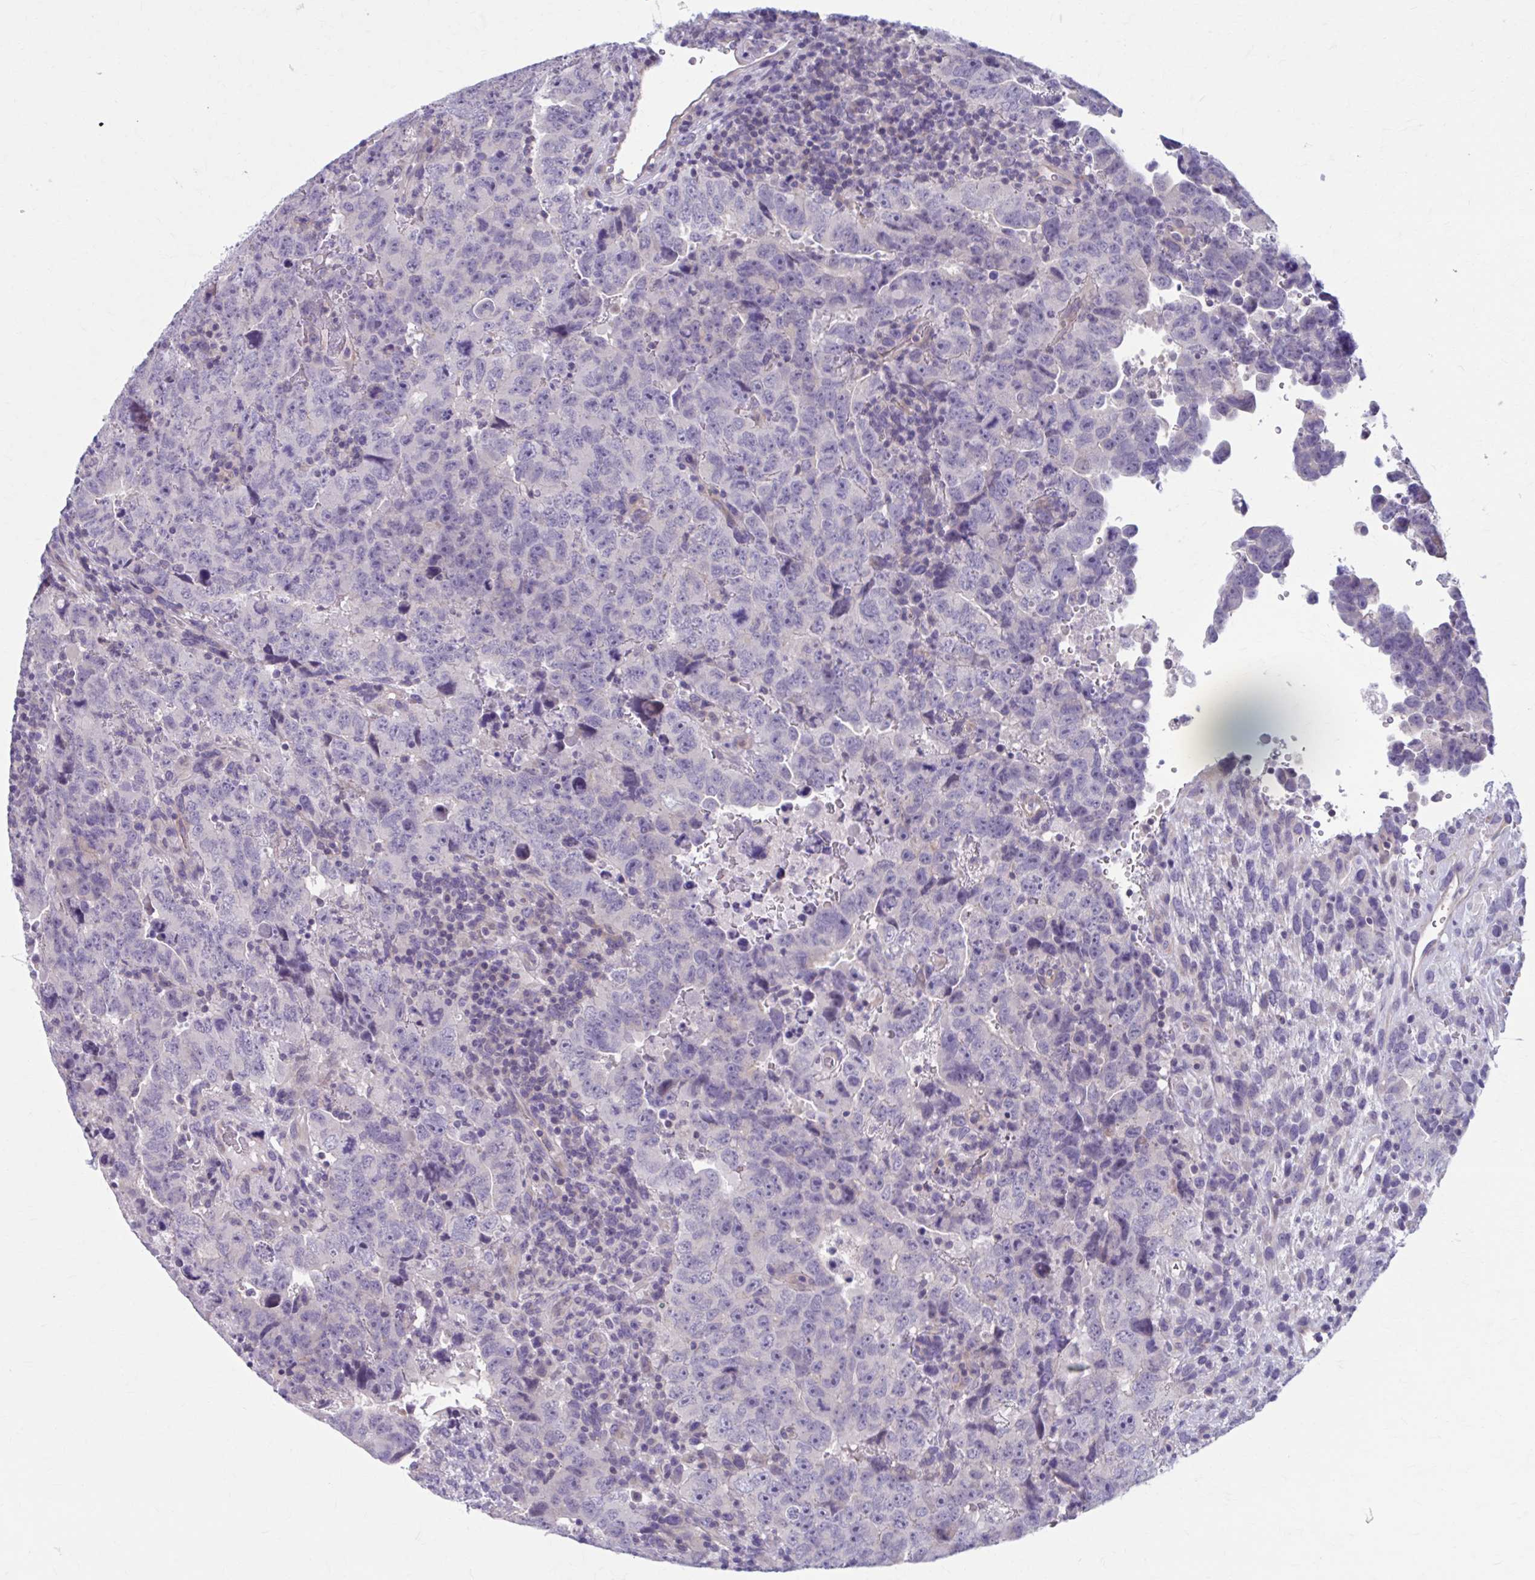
{"staining": {"intensity": "negative", "quantity": "none", "location": "none"}, "tissue": "testis cancer", "cell_type": "Tumor cells", "image_type": "cancer", "snomed": [{"axis": "morphology", "description": "Carcinoma, Embryonal, NOS"}, {"axis": "topography", "description": "Testis"}], "caption": "Testis cancer (embryonal carcinoma) stained for a protein using IHC displays no staining tumor cells.", "gene": "CHST3", "patient": {"sex": "male", "age": 24}}